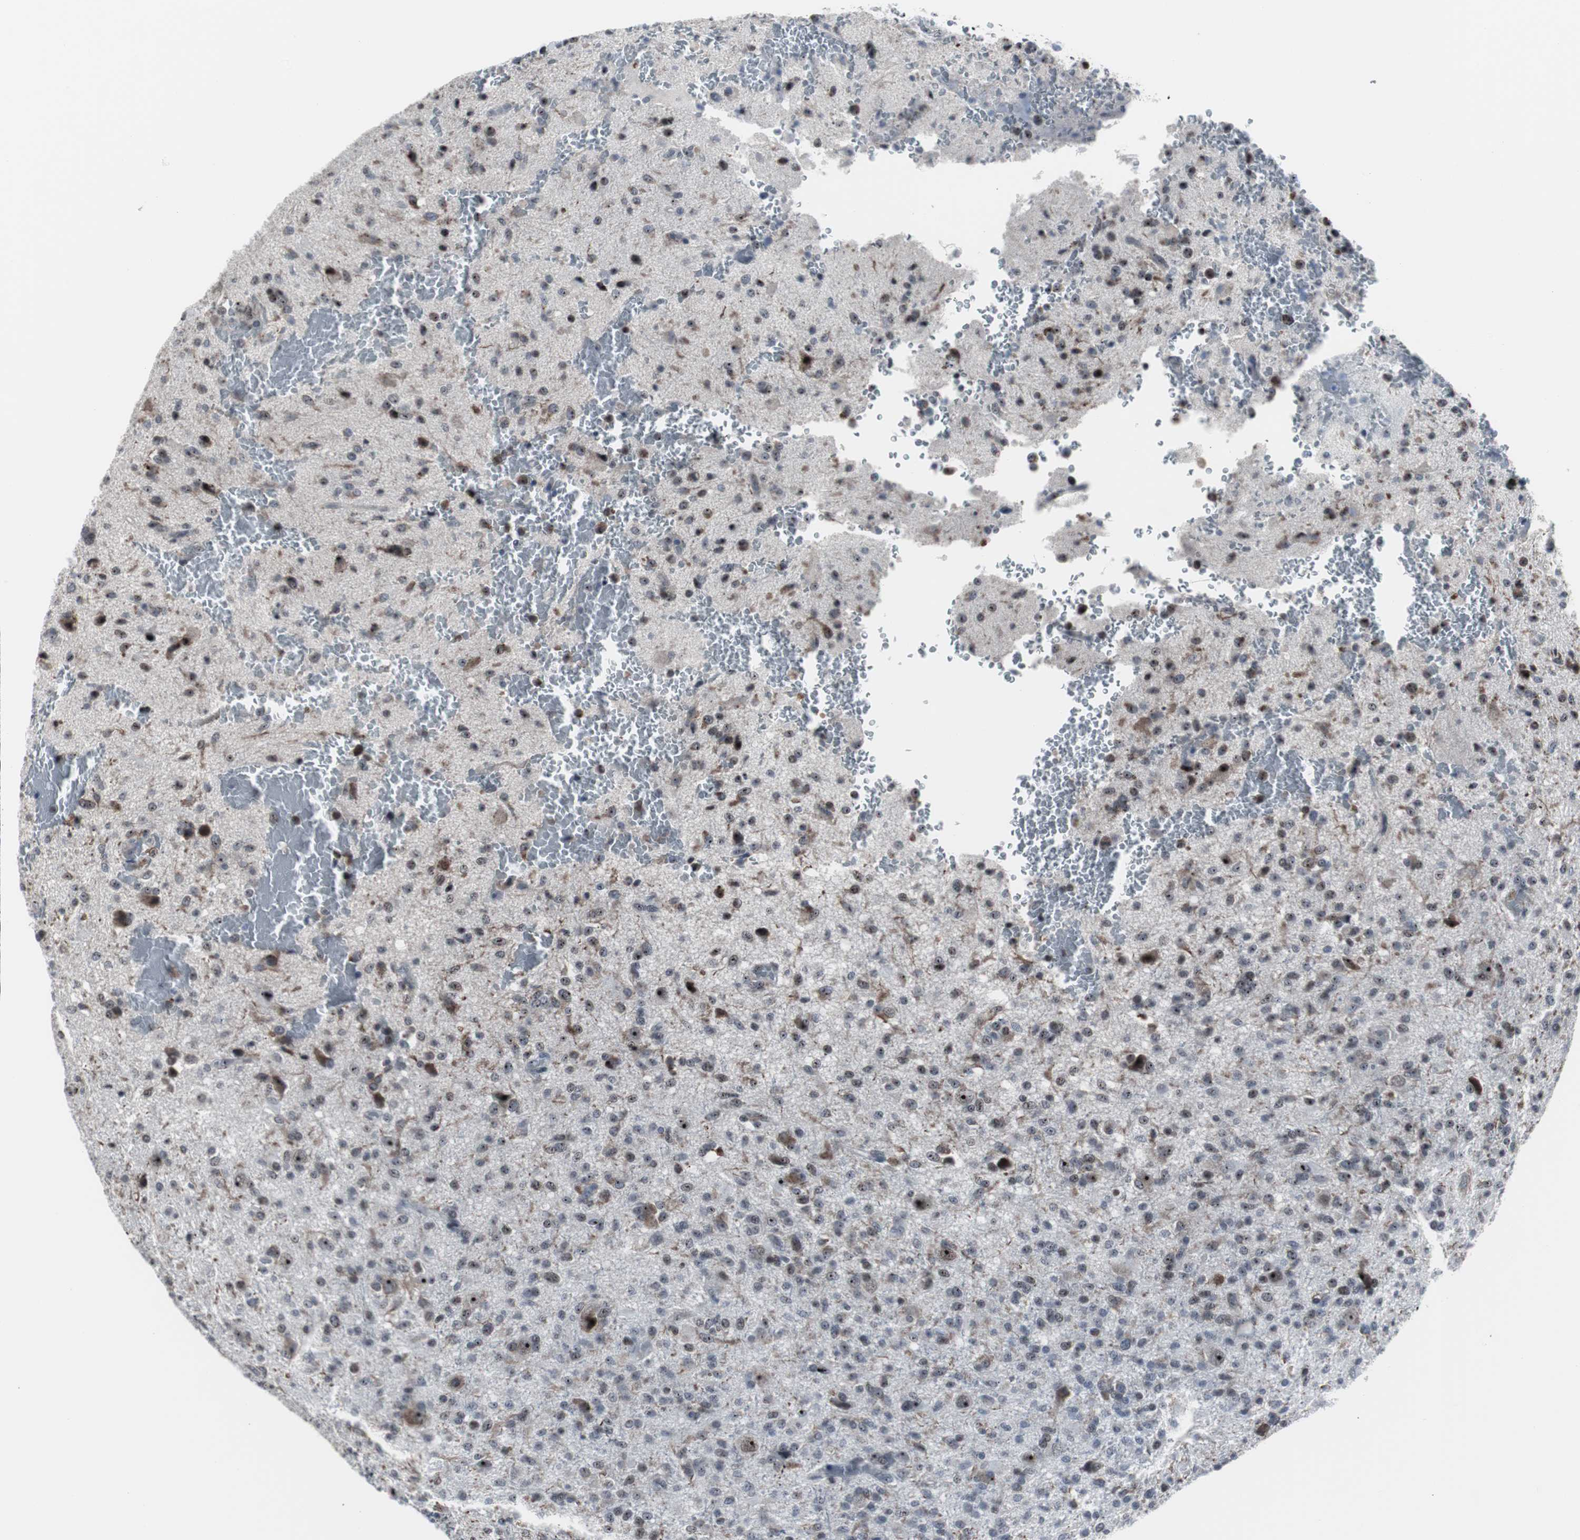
{"staining": {"intensity": "moderate", "quantity": ">75%", "location": "cytoplasmic/membranous,nuclear"}, "tissue": "glioma", "cell_type": "Tumor cells", "image_type": "cancer", "snomed": [{"axis": "morphology", "description": "Glioma, malignant, High grade"}, {"axis": "topography", "description": "Brain"}], "caption": "Moderate cytoplasmic/membranous and nuclear protein positivity is present in approximately >75% of tumor cells in glioma.", "gene": "DOK1", "patient": {"sex": "male", "age": 71}}